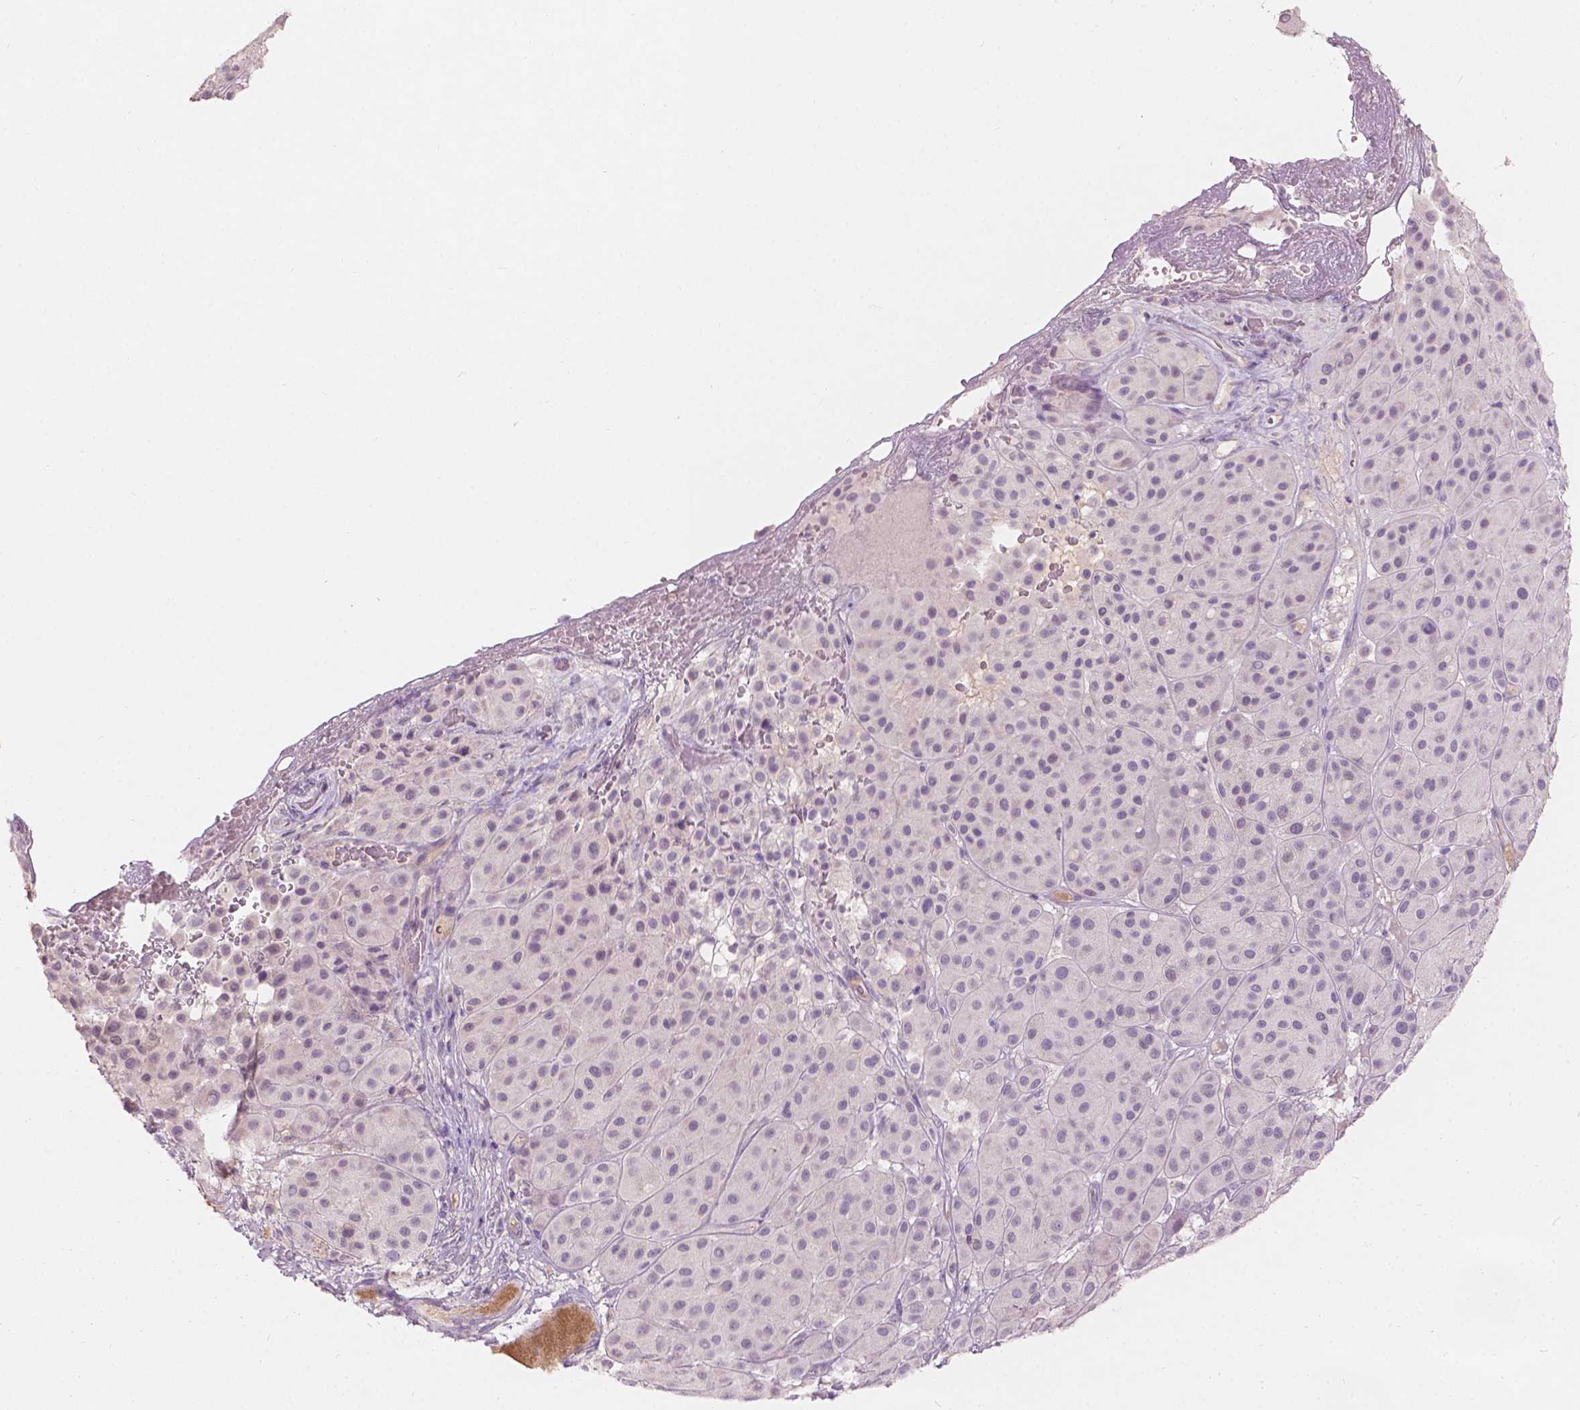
{"staining": {"intensity": "negative", "quantity": "none", "location": "none"}, "tissue": "melanoma", "cell_type": "Tumor cells", "image_type": "cancer", "snomed": [{"axis": "morphology", "description": "Malignant melanoma, Metastatic site"}, {"axis": "topography", "description": "Smooth muscle"}], "caption": "An immunohistochemistry (IHC) photomicrograph of melanoma is shown. There is no staining in tumor cells of melanoma.", "gene": "DCAF4L1", "patient": {"sex": "male", "age": 41}}